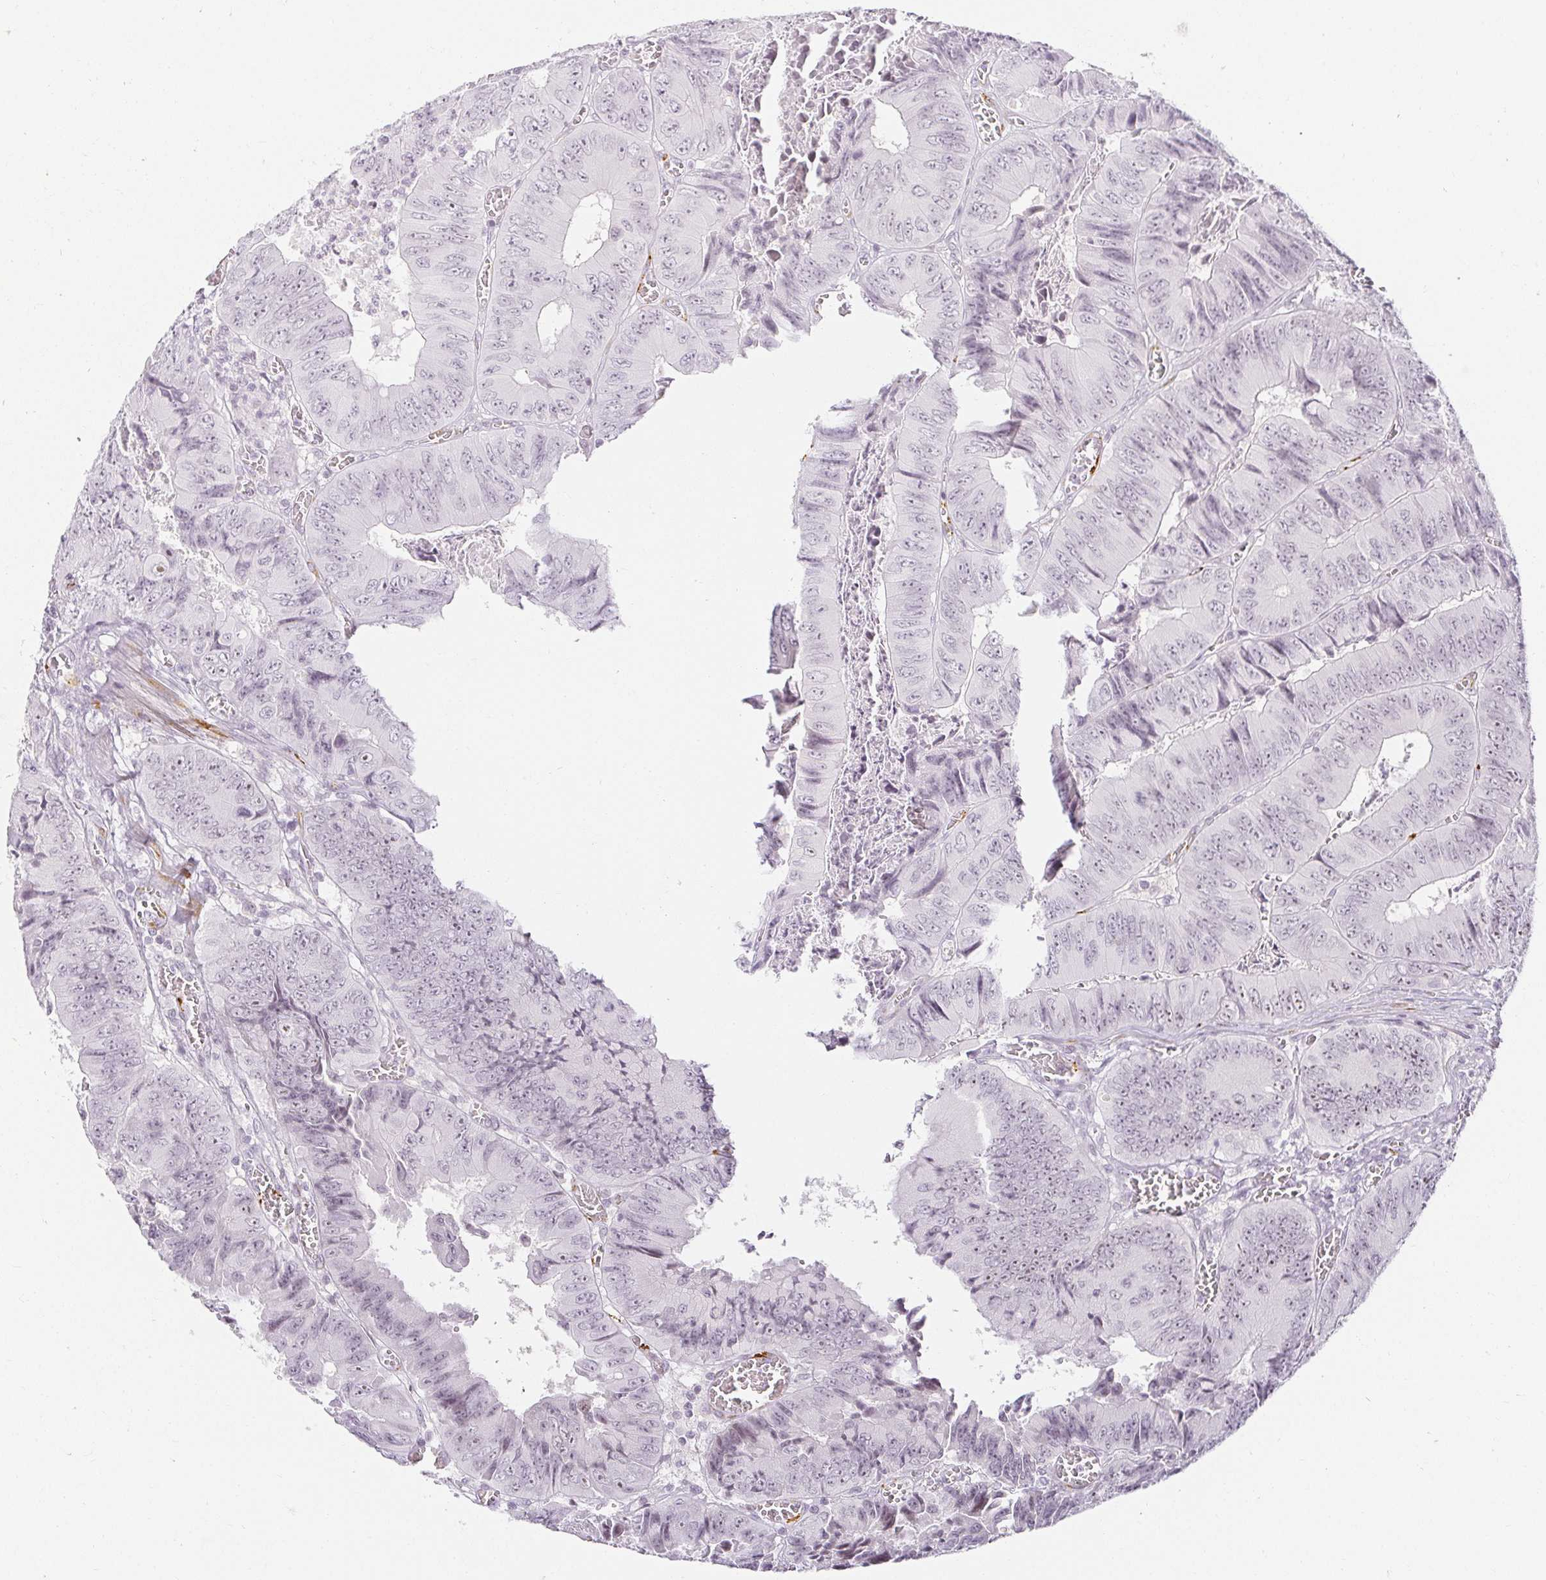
{"staining": {"intensity": "negative", "quantity": "none", "location": "none"}, "tissue": "colorectal cancer", "cell_type": "Tumor cells", "image_type": "cancer", "snomed": [{"axis": "morphology", "description": "Adenocarcinoma, NOS"}, {"axis": "topography", "description": "Colon"}], "caption": "High magnification brightfield microscopy of colorectal cancer stained with DAB (brown) and counterstained with hematoxylin (blue): tumor cells show no significant staining.", "gene": "ACAN", "patient": {"sex": "female", "age": 84}}